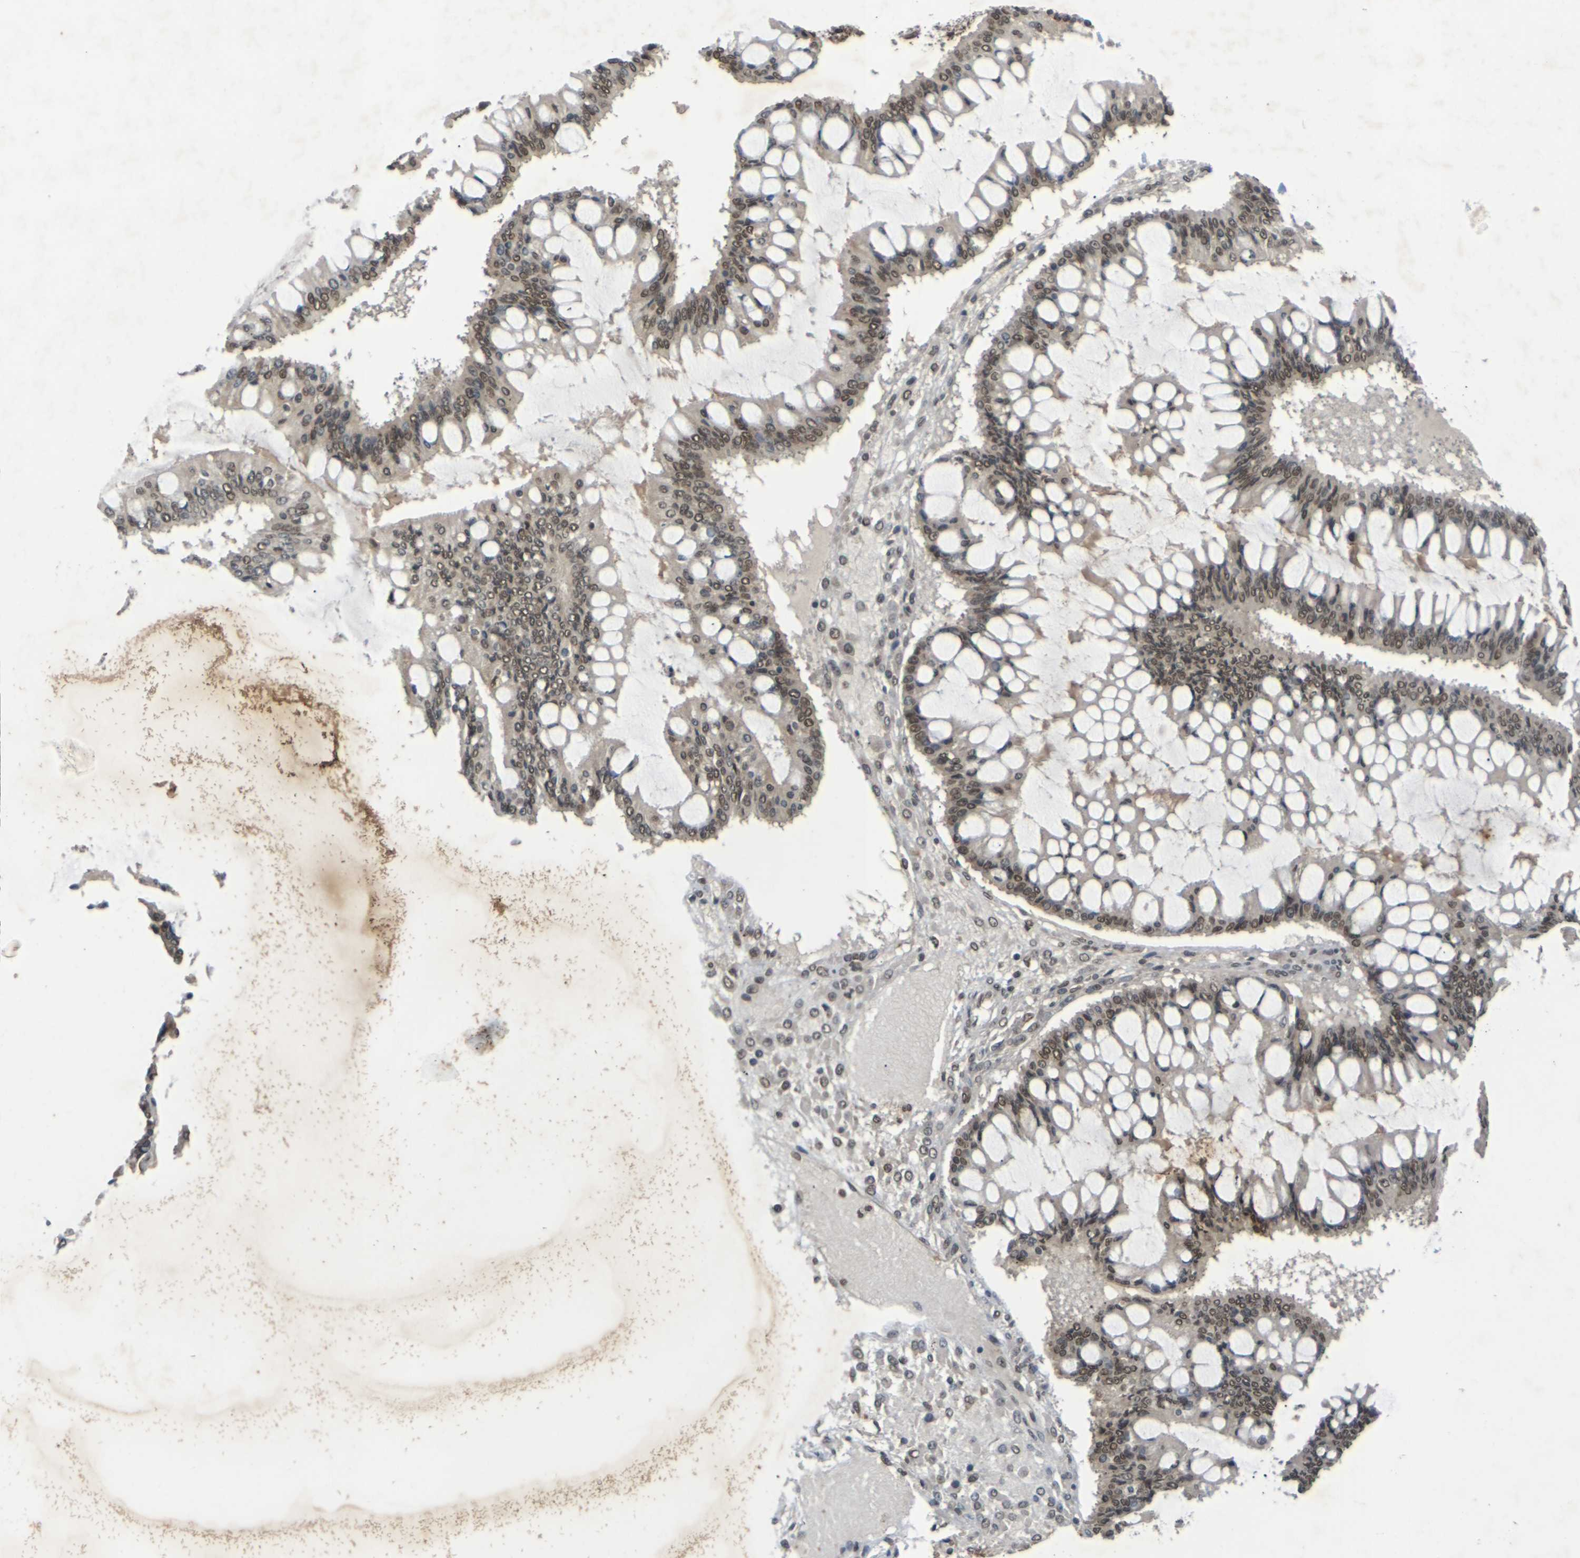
{"staining": {"intensity": "moderate", "quantity": ">75%", "location": "nuclear"}, "tissue": "ovarian cancer", "cell_type": "Tumor cells", "image_type": "cancer", "snomed": [{"axis": "morphology", "description": "Cystadenocarcinoma, mucinous, NOS"}, {"axis": "topography", "description": "Ovary"}], "caption": "The photomicrograph exhibits a brown stain indicating the presence of a protein in the nuclear of tumor cells in ovarian mucinous cystadenocarcinoma. (IHC, brightfield microscopy, high magnification).", "gene": "NELFA", "patient": {"sex": "female", "age": 73}}